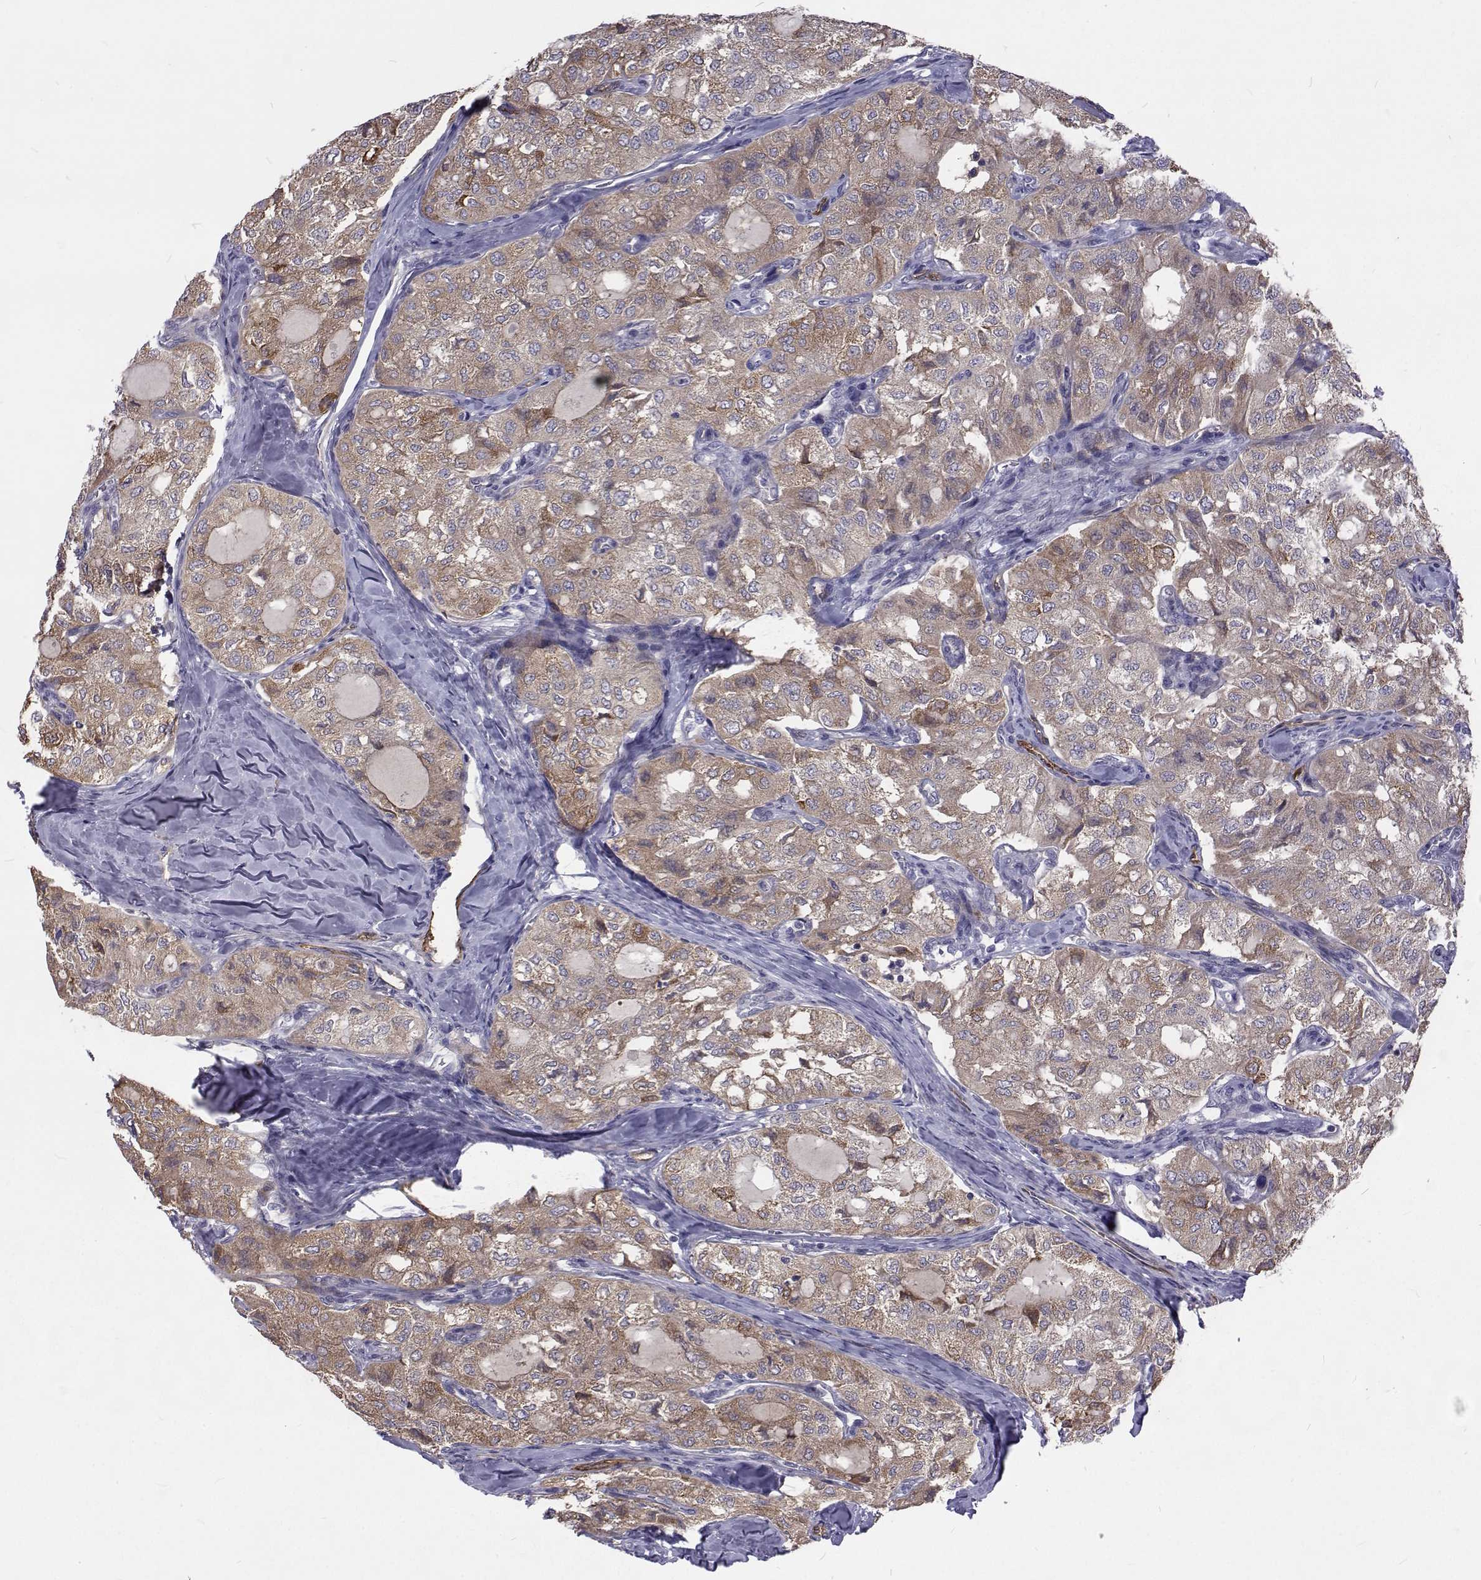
{"staining": {"intensity": "weak", "quantity": "25%-75%", "location": "cytoplasmic/membranous"}, "tissue": "thyroid cancer", "cell_type": "Tumor cells", "image_type": "cancer", "snomed": [{"axis": "morphology", "description": "Follicular adenoma carcinoma, NOS"}, {"axis": "topography", "description": "Thyroid gland"}], "caption": "DAB (3,3'-diaminobenzidine) immunohistochemical staining of human thyroid cancer reveals weak cytoplasmic/membranous protein expression in about 25%-75% of tumor cells.", "gene": "NPR3", "patient": {"sex": "male", "age": 75}}